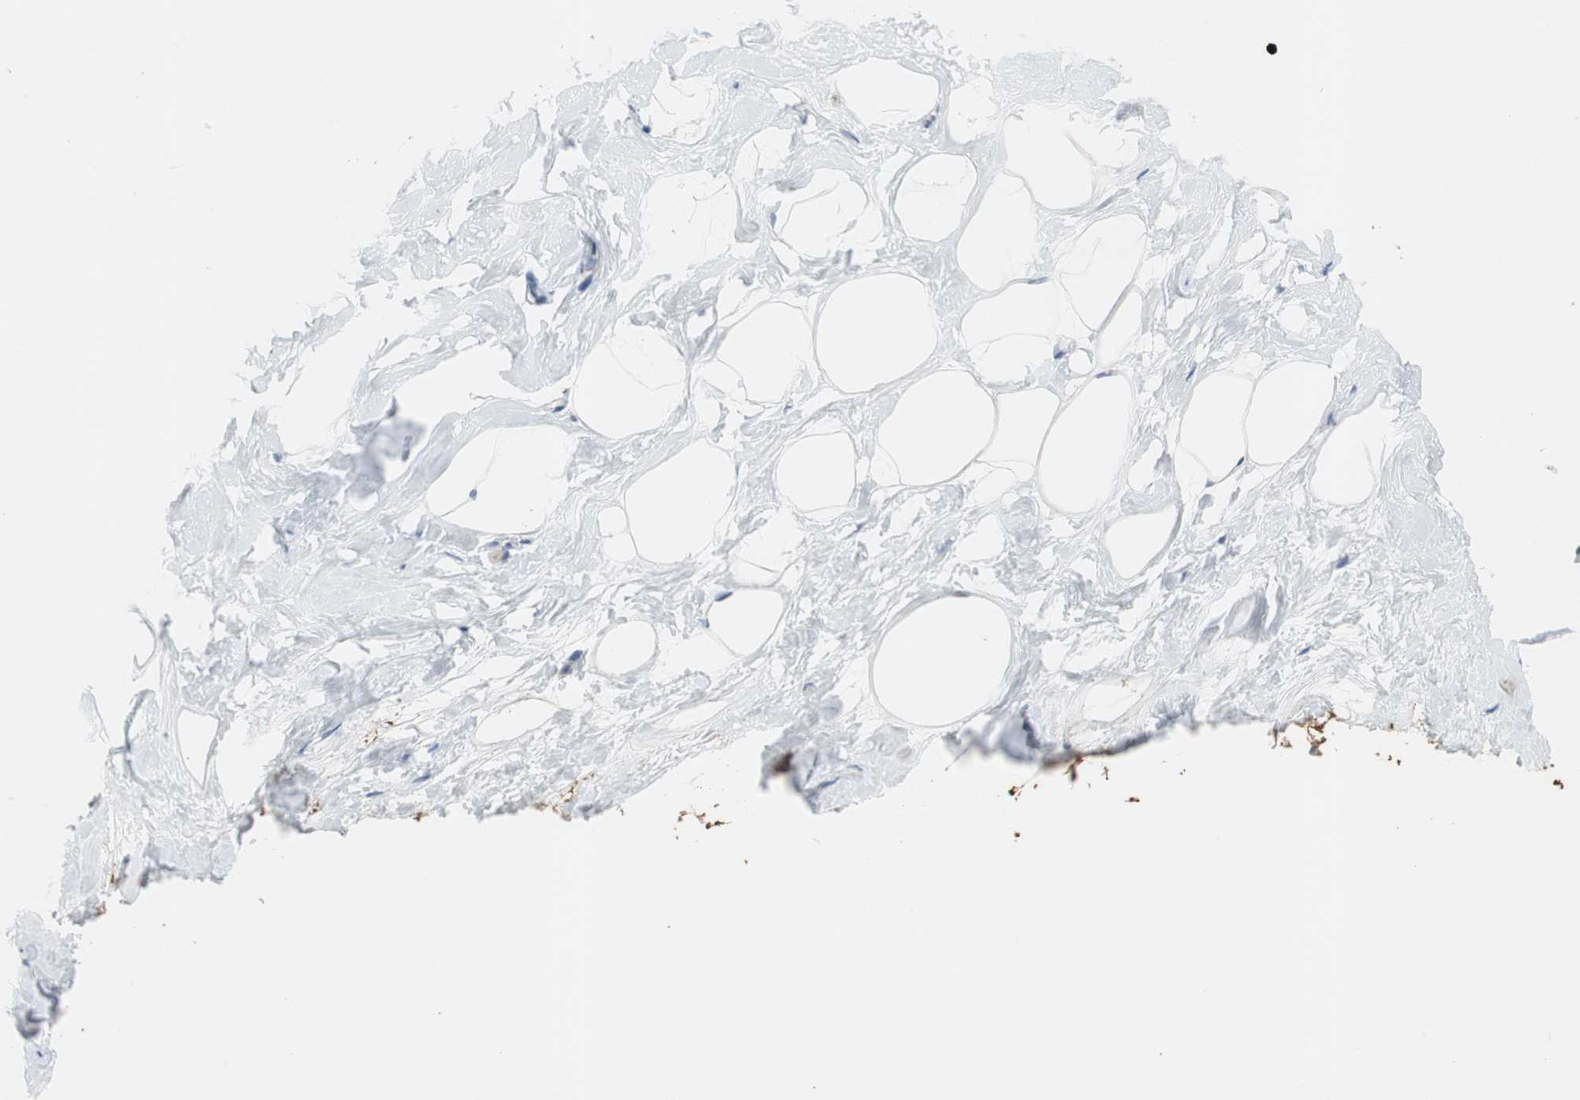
{"staining": {"intensity": "negative", "quantity": "none", "location": "none"}, "tissue": "breast", "cell_type": "Adipocytes", "image_type": "normal", "snomed": [{"axis": "morphology", "description": "Normal tissue, NOS"}, {"axis": "topography", "description": "Breast"}], "caption": "DAB (3,3'-diaminobenzidine) immunohistochemical staining of benign breast shows no significant positivity in adipocytes. (Brightfield microscopy of DAB immunohistochemistry at high magnification).", "gene": "MSTO1", "patient": {"sex": "female", "age": 23}}